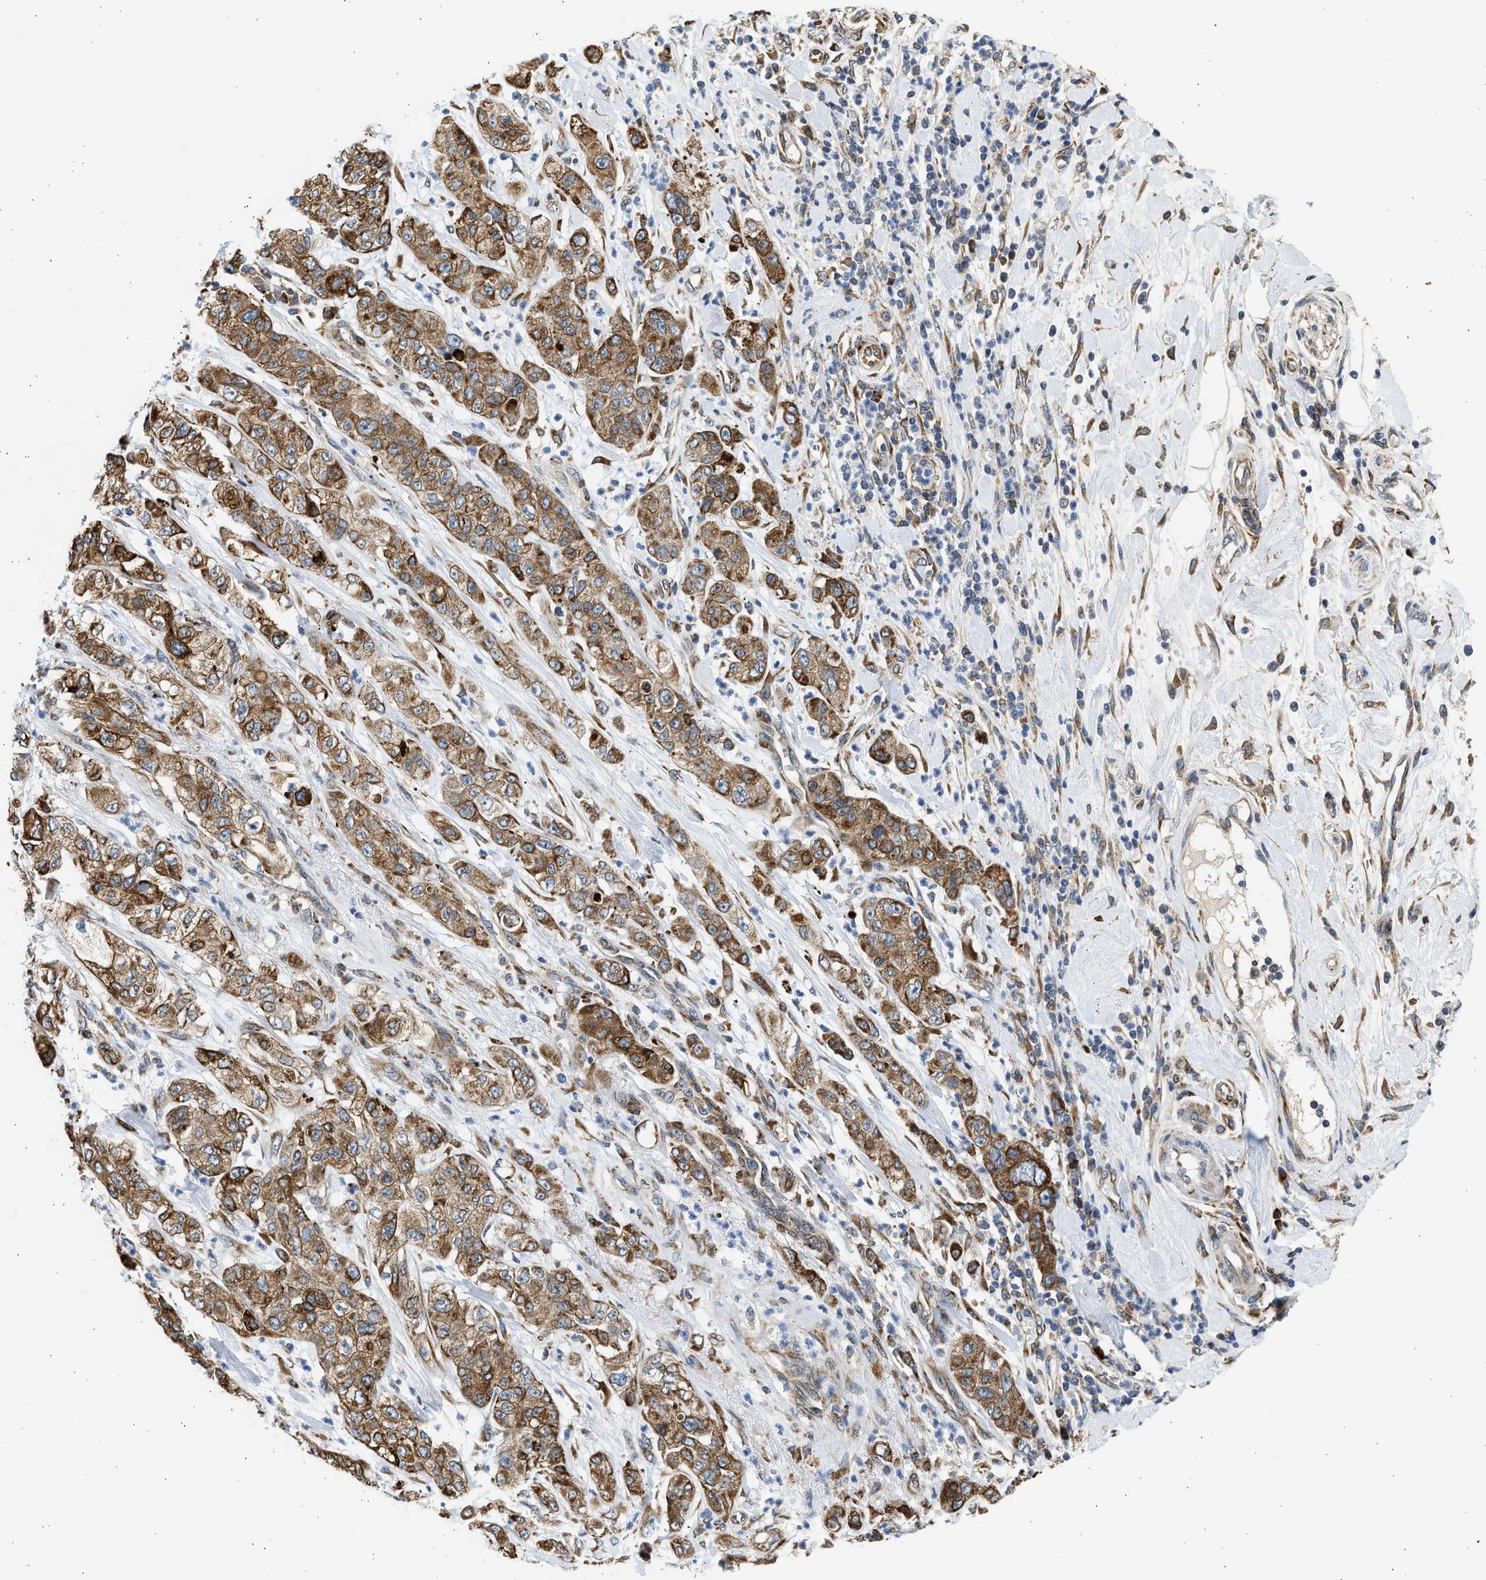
{"staining": {"intensity": "strong", "quantity": ">75%", "location": "cytoplasmic/membranous"}, "tissue": "pancreatic cancer", "cell_type": "Tumor cells", "image_type": "cancer", "snomed": [{"axis": "morphology", "description": "Adenocarcinoma, NOS"}, {"axis": "topography", "description": "Pancreas"}], "caption": "Immunohistochemistry (IHC) histopathology image of neoplastic tissue: pancreatic adenocarcinoma stained using IHC reveals high levels of strong protein expression localized specifically in the cytoplasmic/membranous of tumor cells, appearing as a cytoplasmic/membranous brown color.", "gene": "PLD2", "patient": {"sex": "female", "age": 78}}